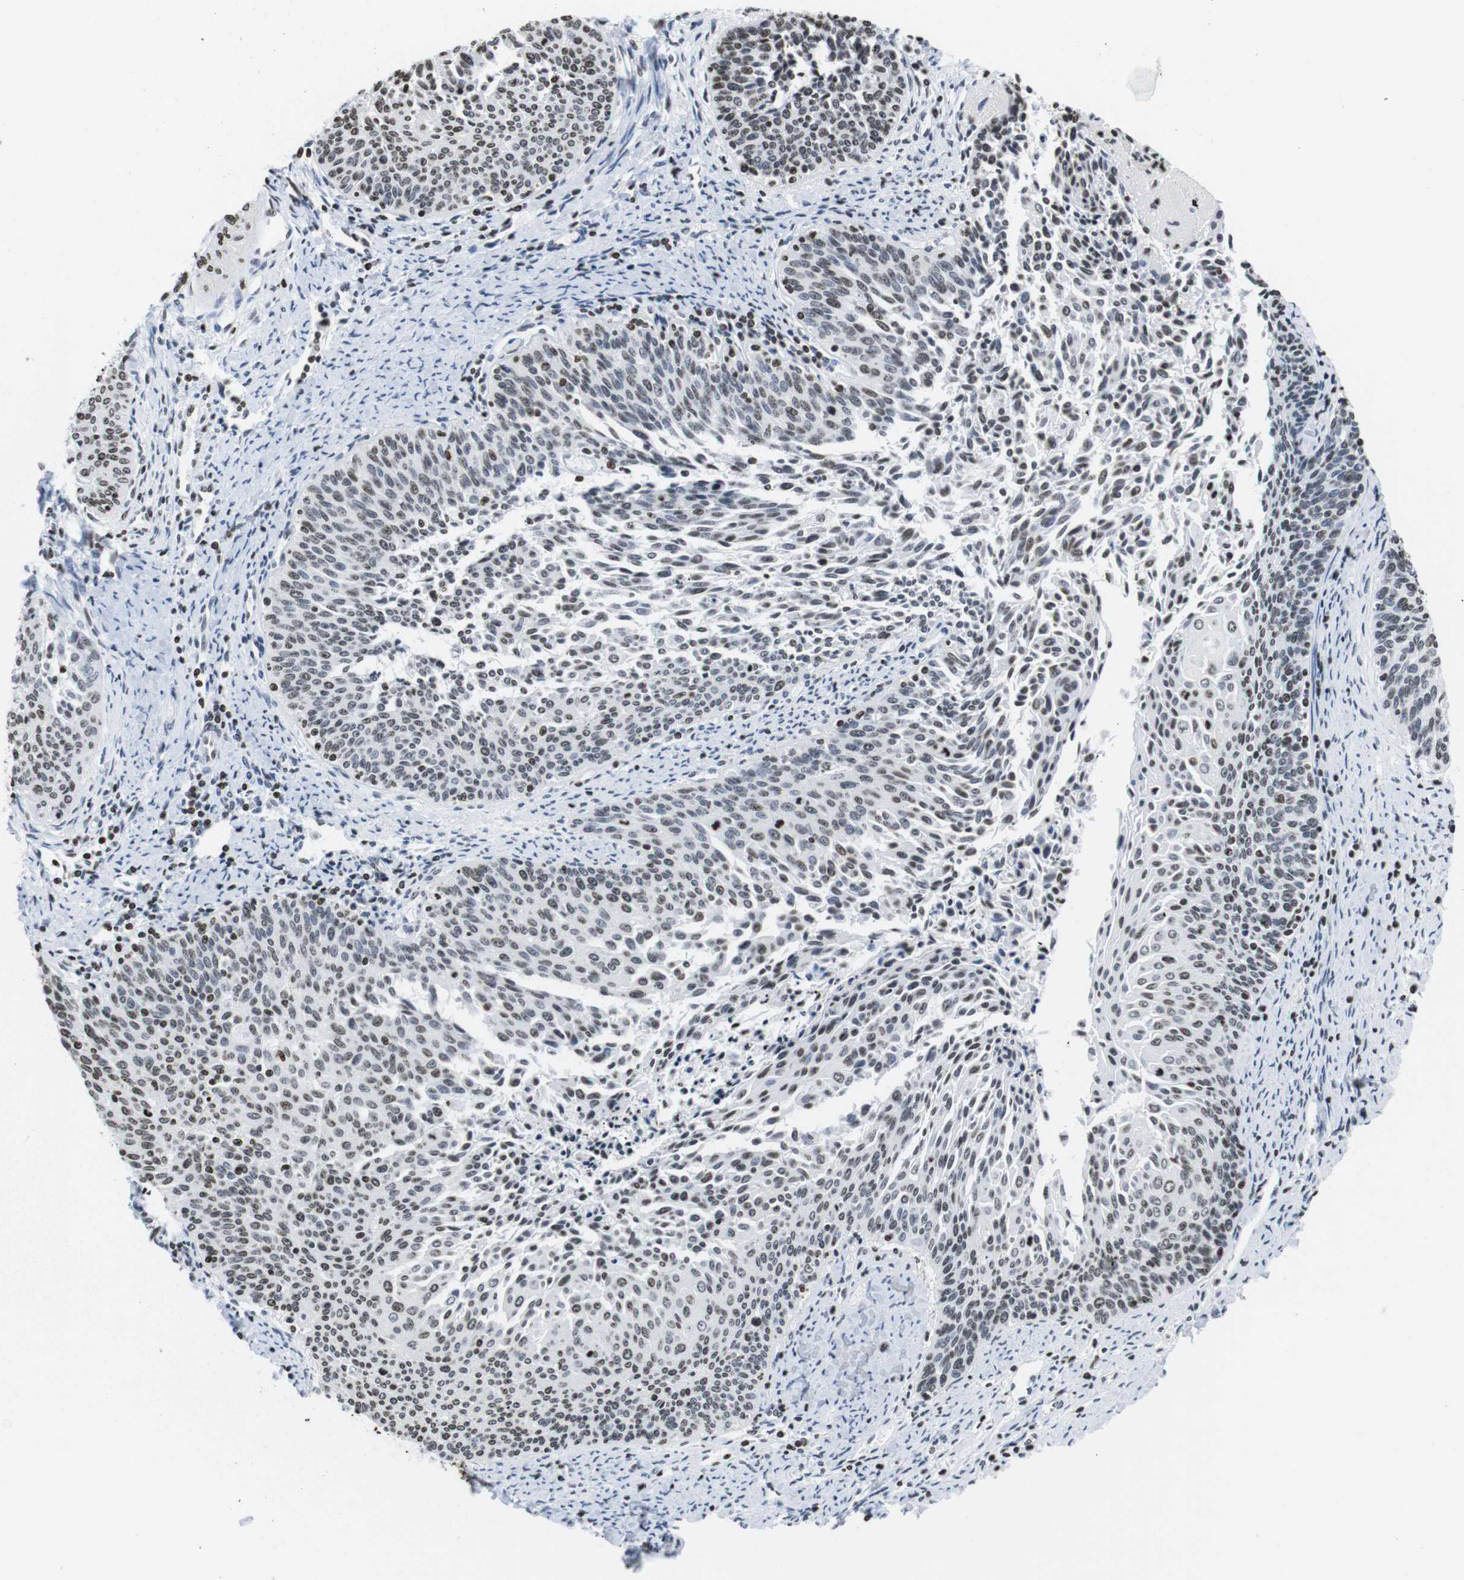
{"staining": {"intensity": "weak", "quantity": ">75%", "location": "nuclear"}, "tissue": "cervical cancer", "cell_type": "Tumor cells", "image_type": "cancer", "snomed": [{"axis": "morphology", "description": "Squamous cell carcinoma, NOS"}, {"axis": "topography", "description": "Cervix"}], "caption": "This micrograph demonstrates cervical cancer (squamous cell carcinoma) stained with IHC to label a protein in brown. The nuclear of tumor cells show weak positivity for the protein. Nuclei are counter-stained blue.", "gene": "BSX", "patient": {"sex": "female", "age": 55}}